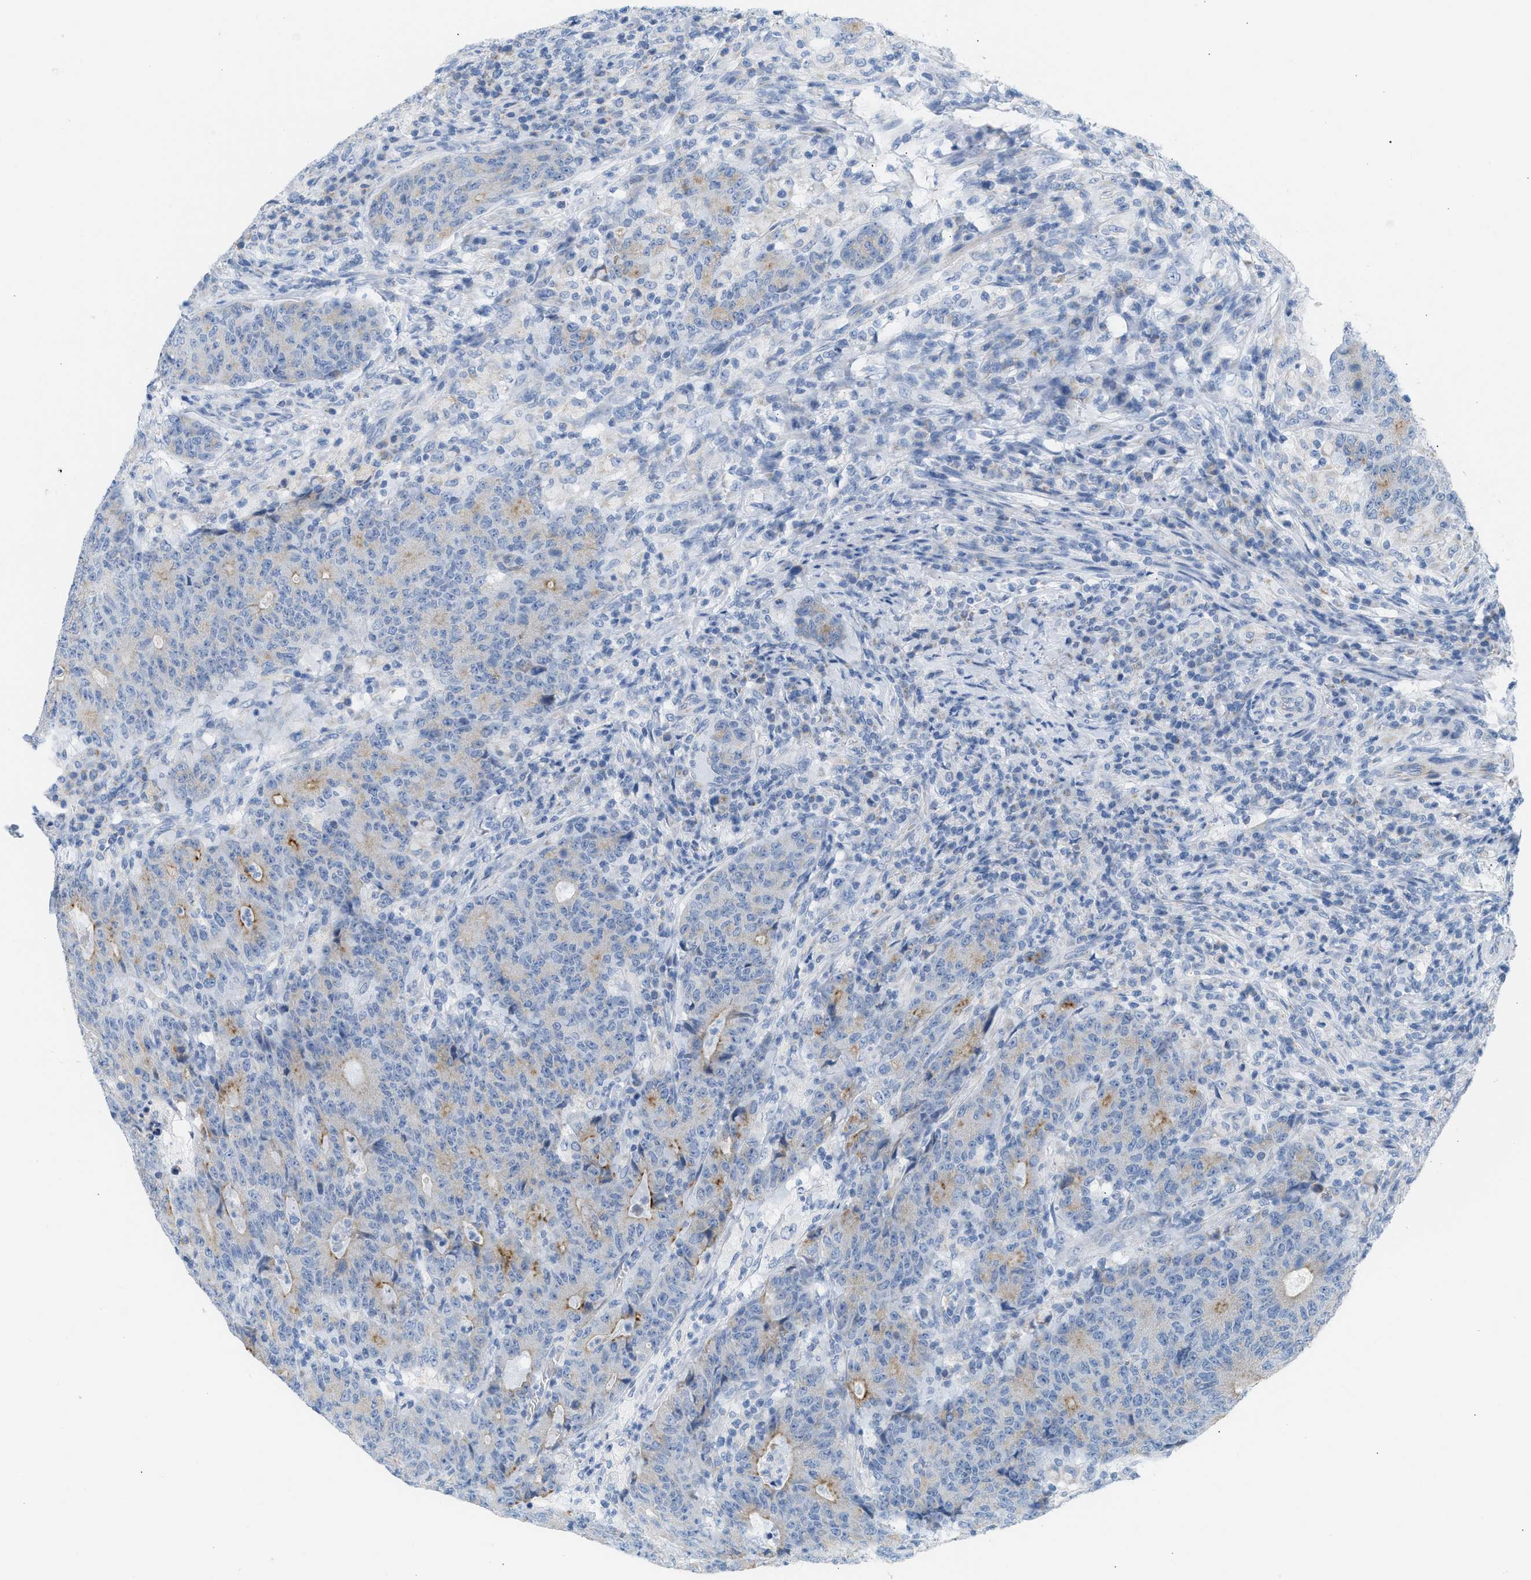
{"staining": {"intensity": "moderate", "quantity": "<25%", "location": "cytoplasmic/membranous"}, "tissue": "colorectal cancer", "cell_type": "Tumor cells", "image_type": "cancer", "snomed": [{"axis": "morphology", "description": "Normal tissue, NOS"}, {"axis": "morphology", "description": "Adenocarcinoma, NOS"}, {"axis": "topography", "description": "Colon"}], "caption": "Protein expression analysis of colorectal cancer (adenocarcinoma) reveals moderate cytoplasmic/membranous positivity in about <25% of tumor cells.", "gene": "NDUFS8", "patient": {"sex": "female", "age": 75}}